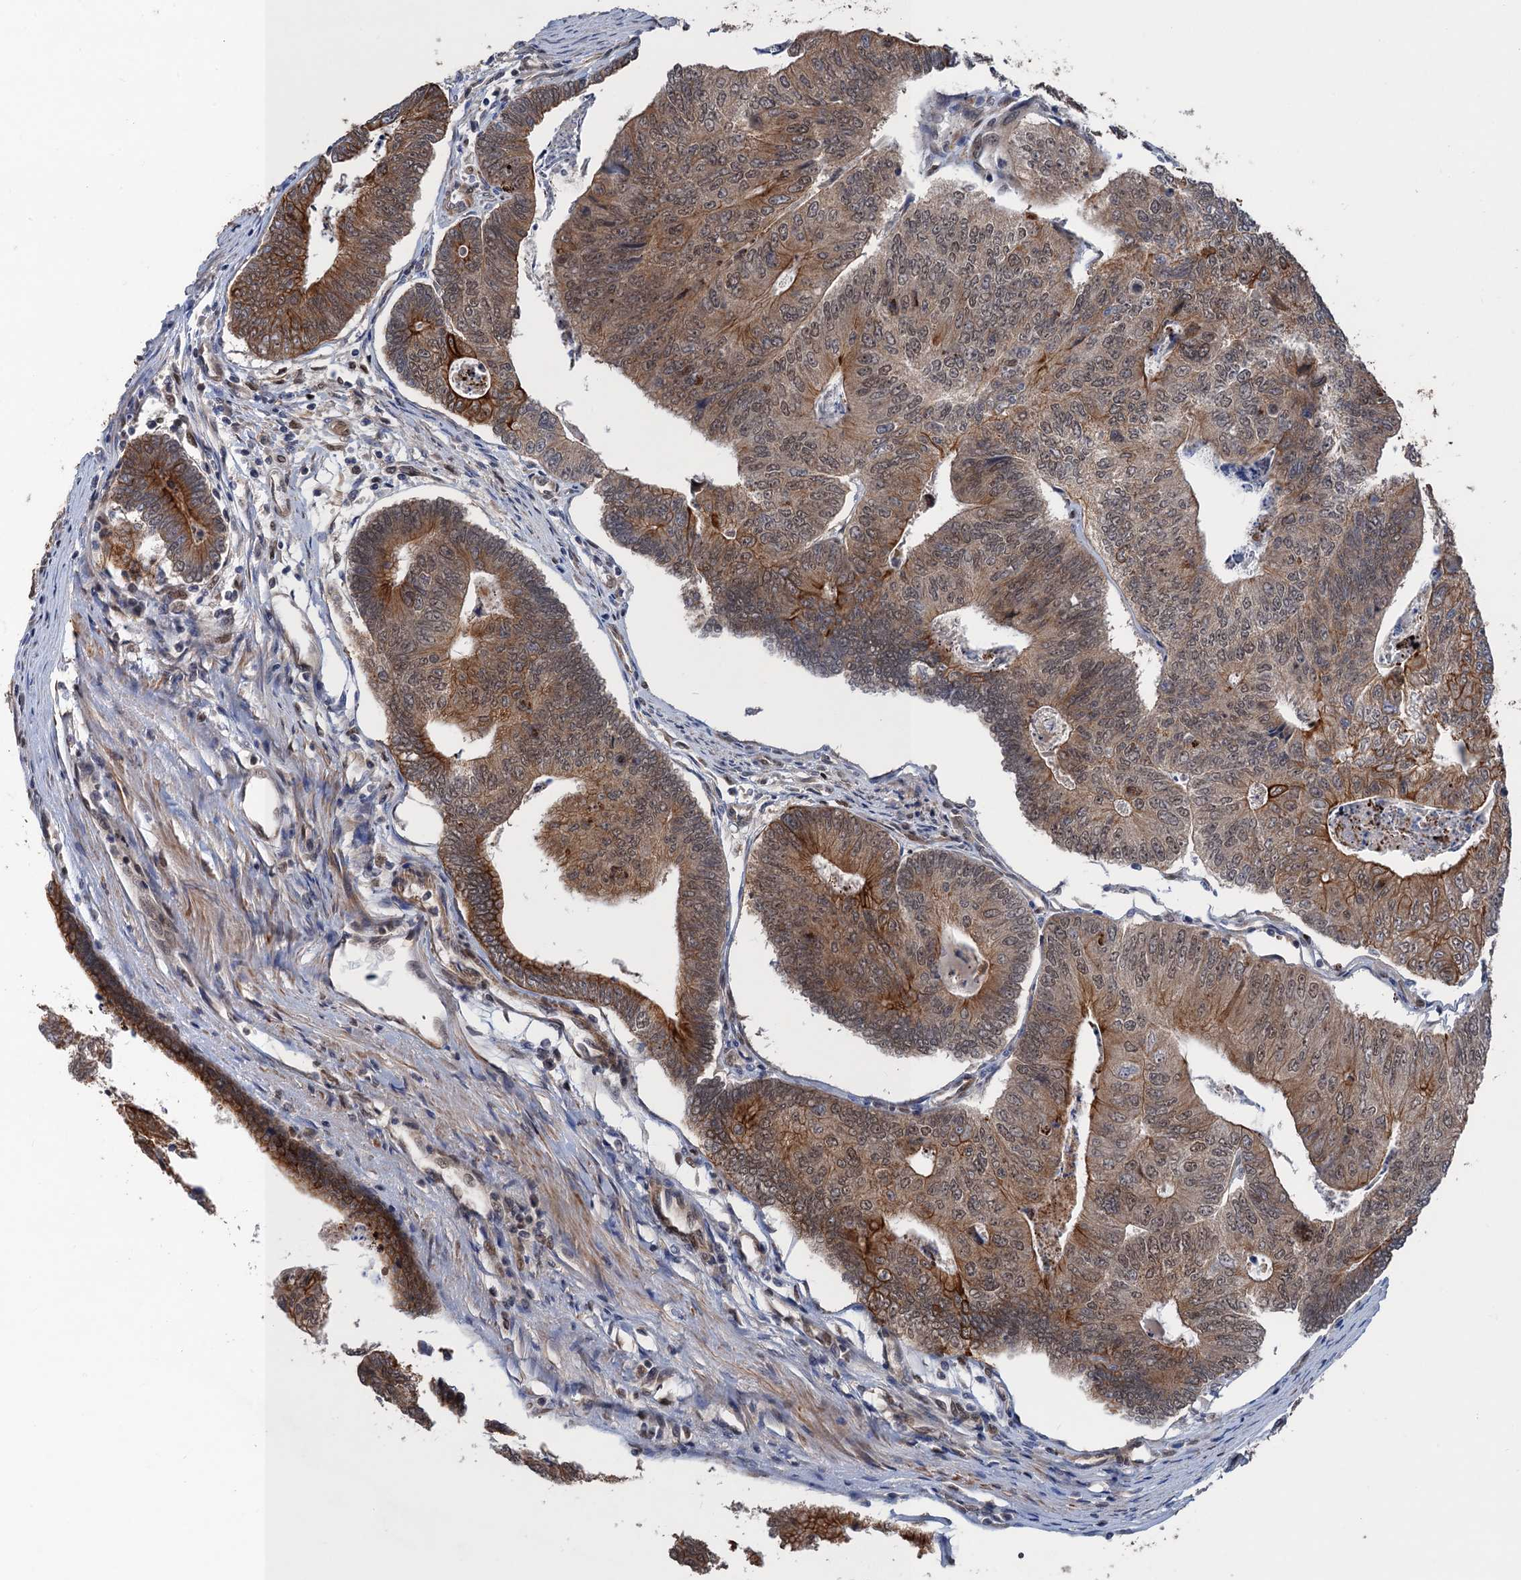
{"staining": {"intensity": "moderate", "quantity": ">75%", "location": "cytoplasmic/membranous"}, "tissue": "colorectal cancer", "cell_type": "Tumor cells", "image_type": "cancer", "snomed": [{"axis": "morphology", "description": "Adenocarcinoma, NOS"}, {"axis": "topography", "description": "Colon"}], "caption": "Immunohistochemical staining of human colorectal cancer demonstrates medium levels of moderate cytoplasmic/membranous protein staining in approximately >75% of tumor cells.", "gene": "TTC31", "patient": {"sex": "female", "age": 67}}